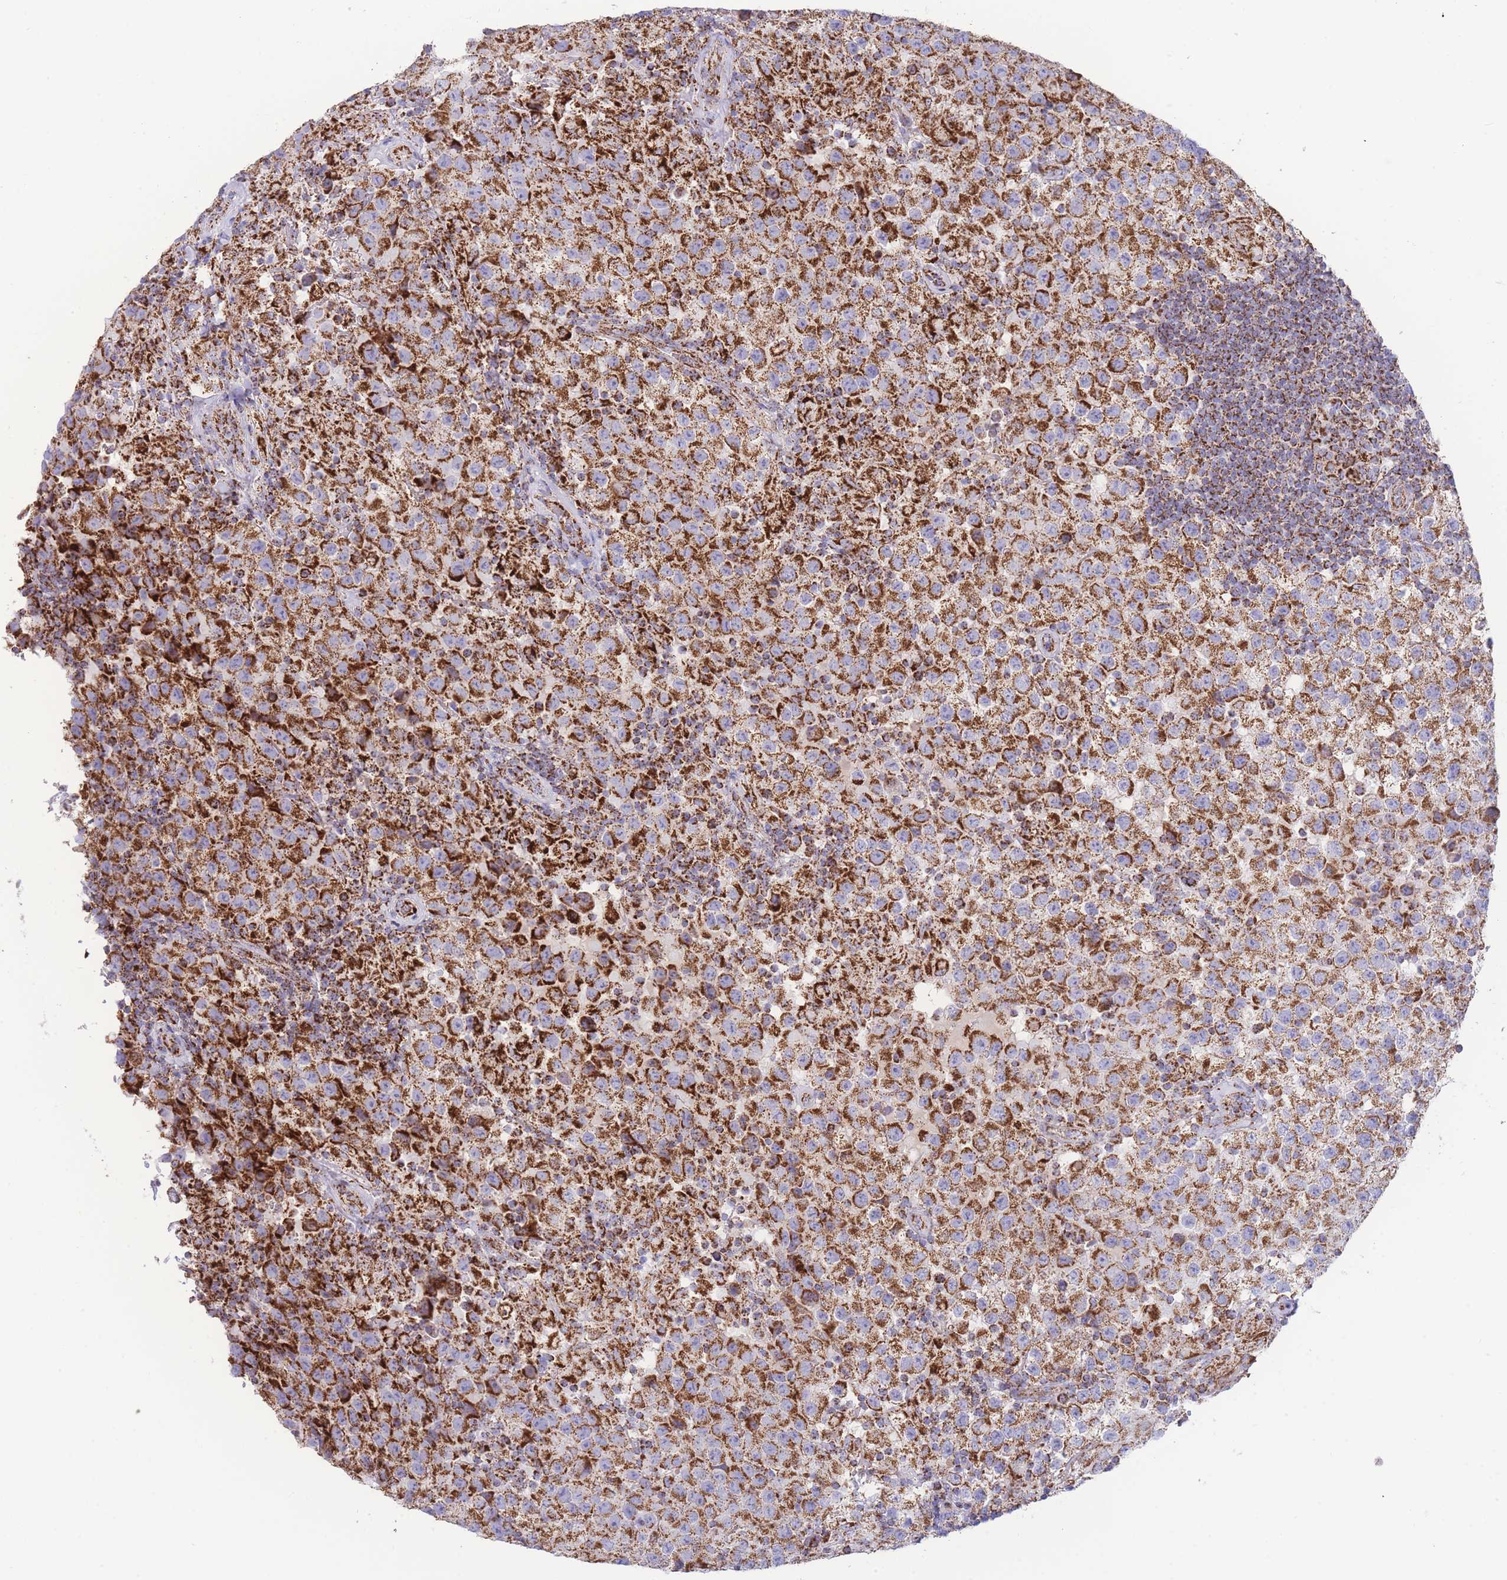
{"staining": {"intensity": "strong", "quantity": ">75%", "location": "cytoplasmic/membranous"}, "tissue": "testis cancer", "cell_type": "Tumor cells", "image_type": "cancer", "snomed": [{"axis": "morphology", "description": "Seminoma, NOS"}, {"axis": "morphology", "description": "Carcinoma, Embryonal, NOS"}, {"axis": "topography", "description": "Testis"}], "caption": "Immunohistochemistry micrograph of human testis cancer stained for a protein (brown), which demonstrates high levels of strong cytoplasmic/membranous positivity in about >75% of tumor cells.", "gene": "GSTM1", "patient": {"sex": "male", "age": 41}}